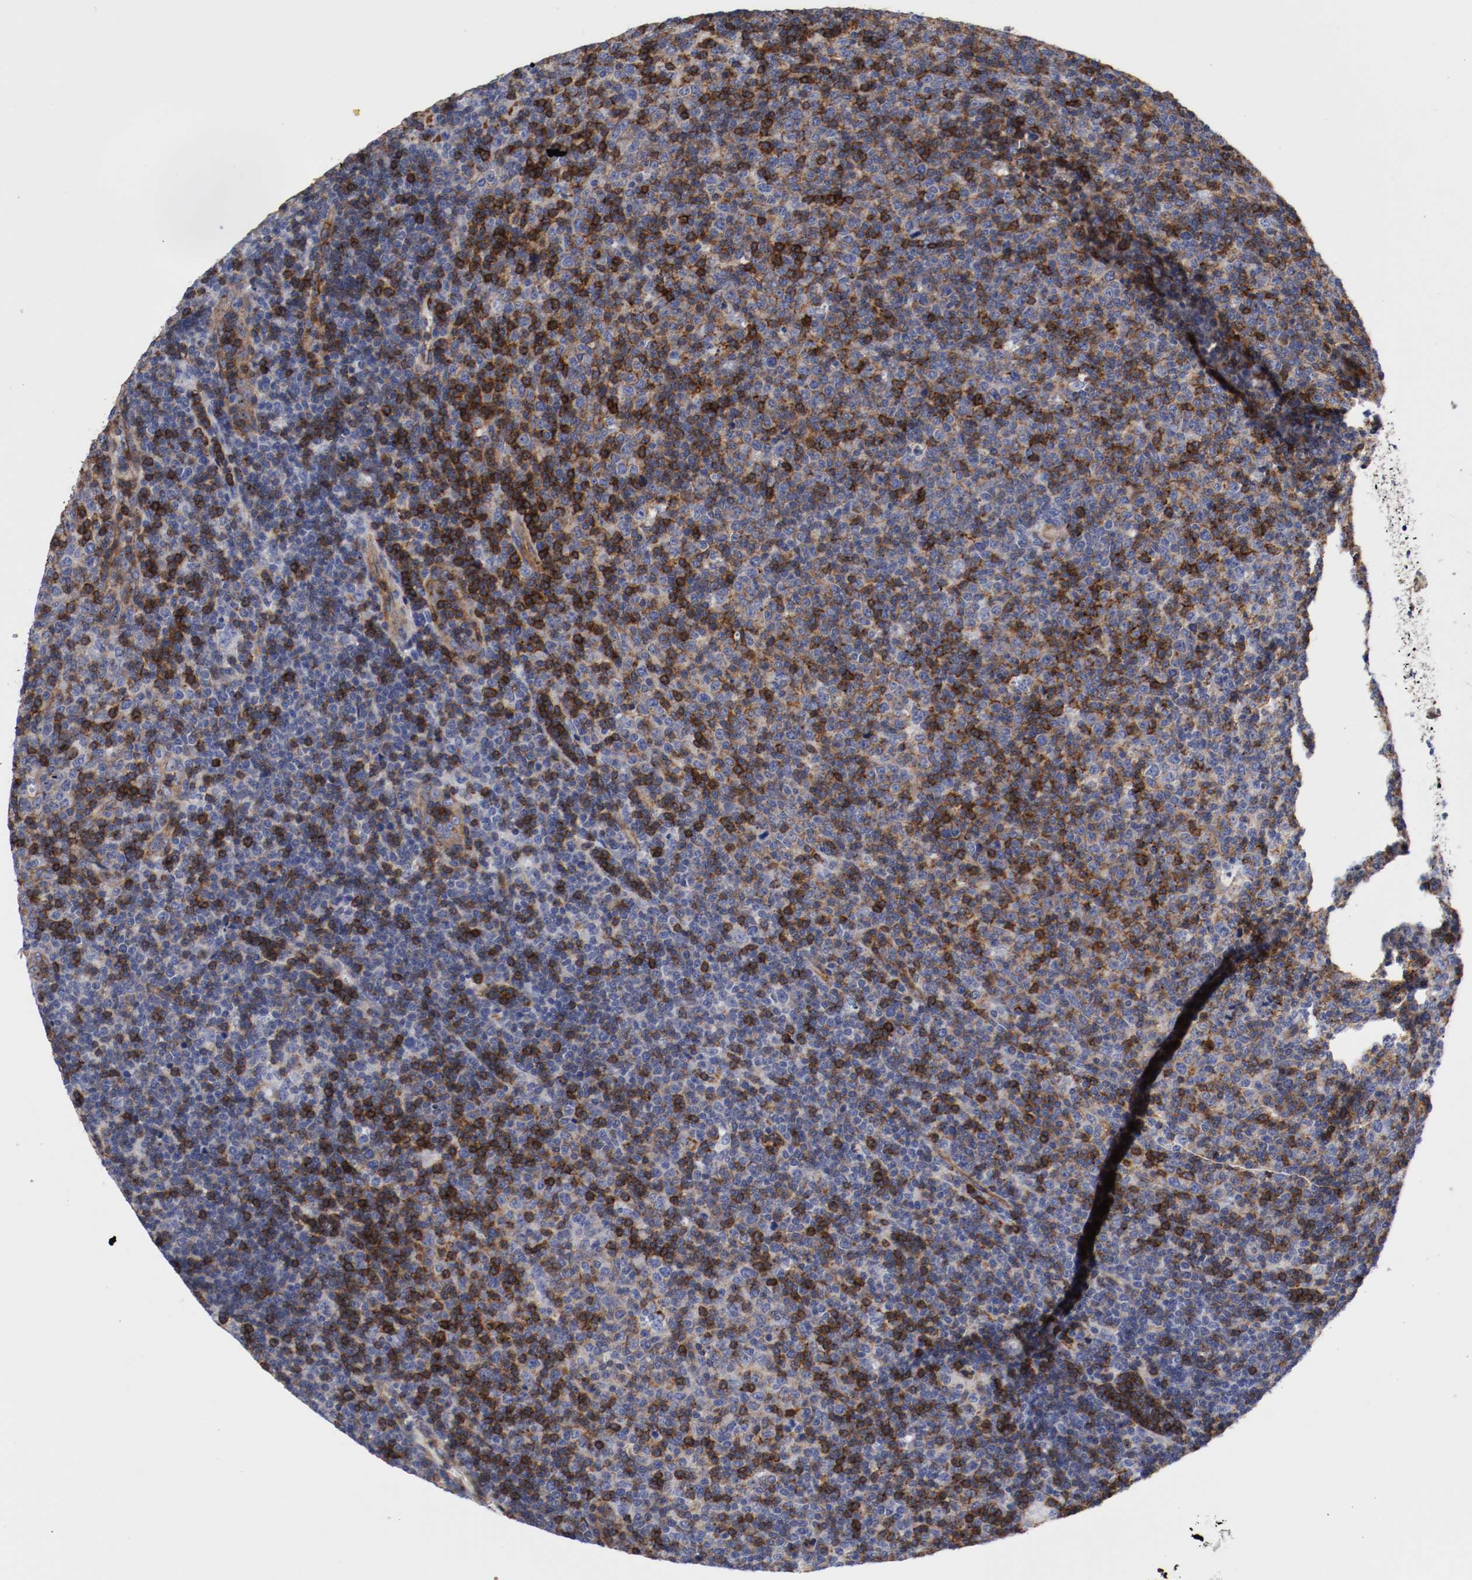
{"staining": {"intensity": "negative", "quantity": "none", "location": "none"}, "tissue": "lymphoma", "cell_type": "Tumor cells", "image_type": "cancer", "snomed": [{"axis": "morphology", "description": "Malignant lymphoma, non-Hodgkin's type, Low grade"}, {"axis": "topography", "description": "Lymph node"}], "caption": "IHC of human malignant lymphoma, non-Hodgkin's type (low-grade) displays no expression in tumor cells.", "gene": "IFITM1", "patient": {"sex": "male", "age": 70}}